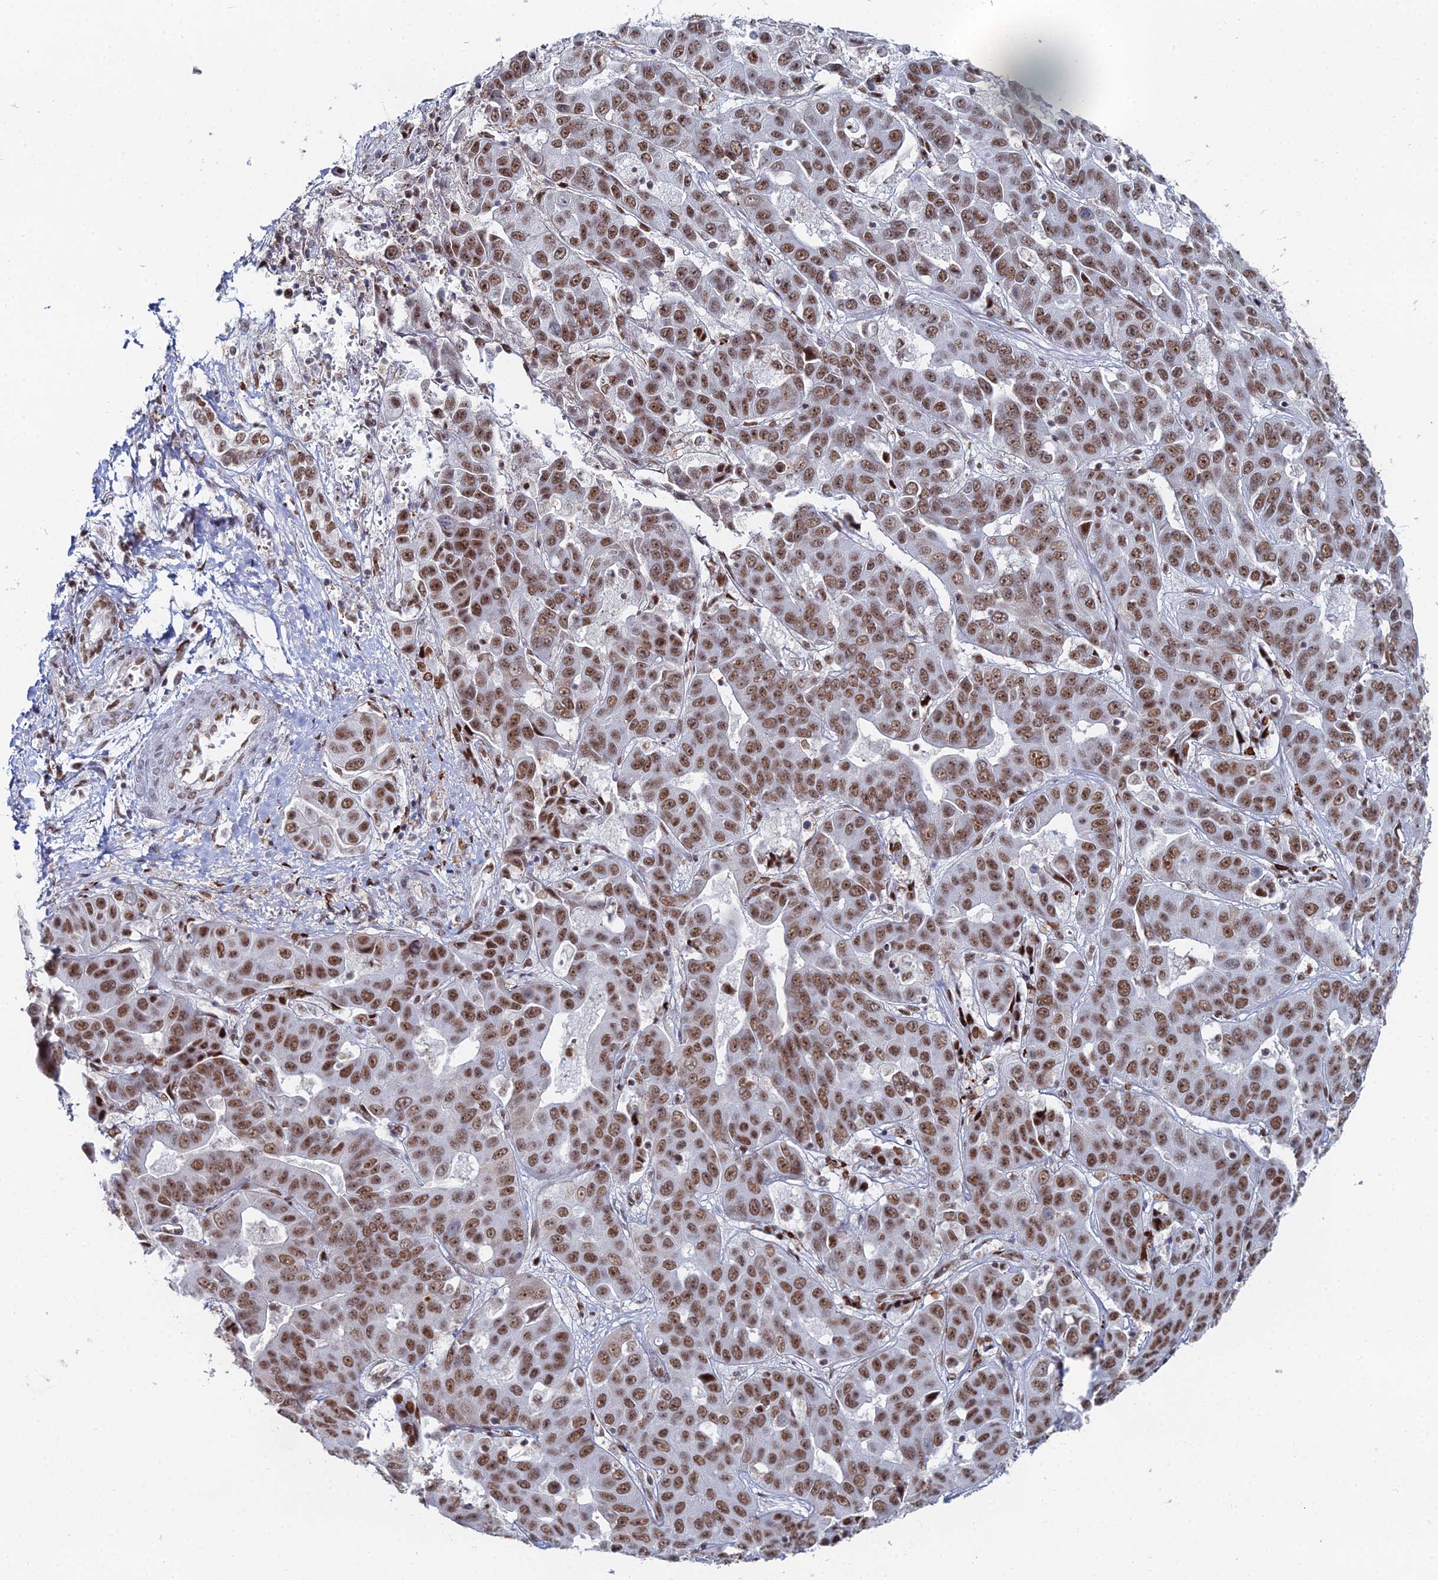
{"staining": {"intensity": "moderate", "quantity": ">75%", "location": "nuclear"}, "tissue": "liver cancer", "cell_type": "Tumor cells", "image_type": "cancer", "snomed": [{"axis": "morphology", "description": "Cholangiocarcinoma"}, {"axis": "topography", "description": "Liver"}], "caption": "This is a photomicrograph of immunohistochemistry staining of liver cancer (cholangiocarcinoma), which shows moderate staining in the nuclear of tumor cells.", "gene": "GSC2", "patient": {"sex": "female", "age": 52}}